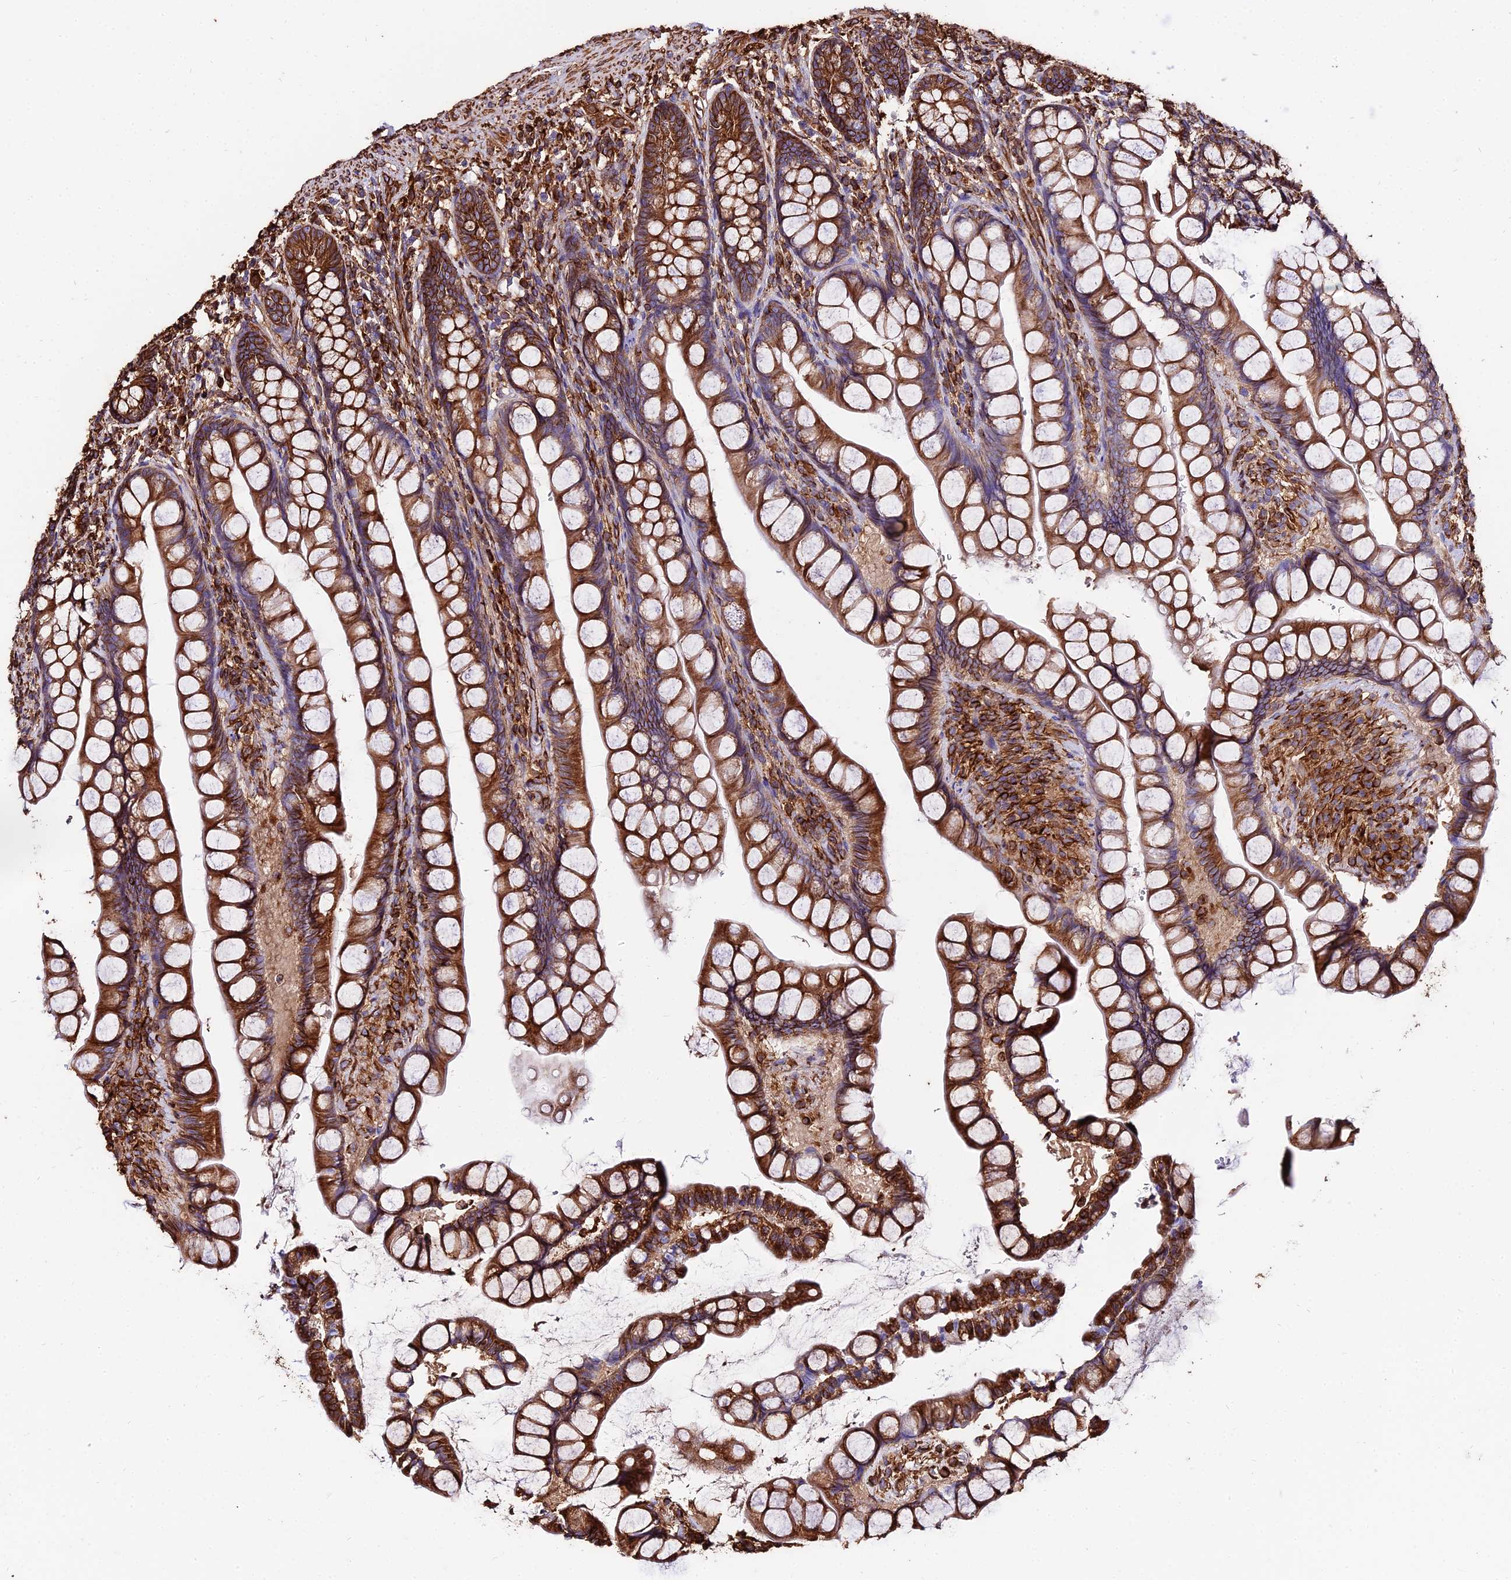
{"staining": {"intensity": "strong", "quantity": ">75%", "location": "cytoplasmic/membranous"}, "tissue": "small intestine", "cell_type": "Glandular cells", "image_type": "normal", "snomed": [{"axis": "morphology", "description": "Normal tissue, NOS"}, {"axis": "topography", "description": "Small intestine"}], "caption": "Immunohistochemical staining of normal small intestine shows strong cytoplasmic/membranous protein expression in about >75% of glandular cells.", "gene": "TUBA1A", "patient": {"sex": "male", "age": 70}}